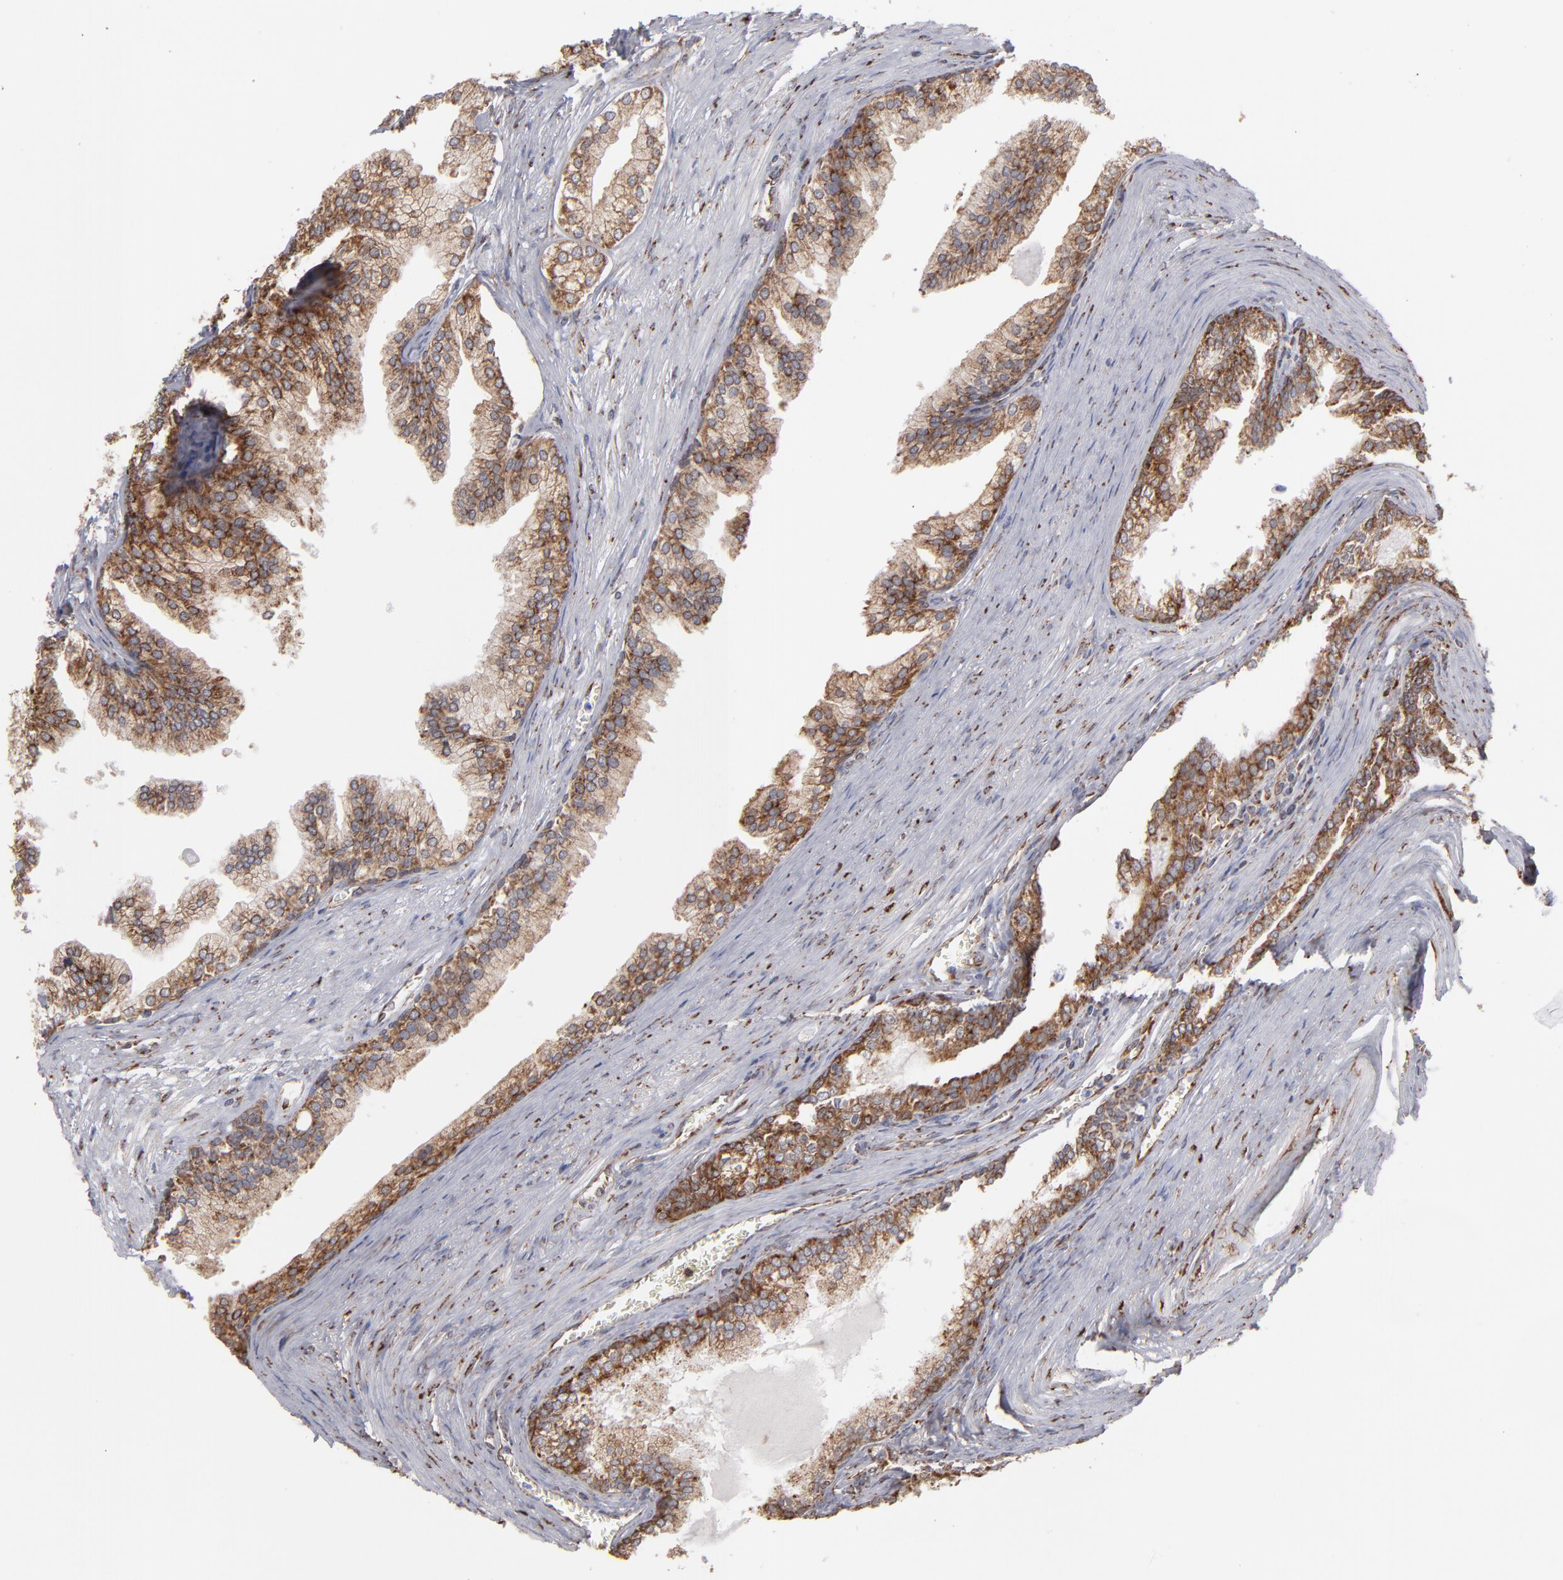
{"staining": {"intensity": "moderate", "quantity": ">75%", "location": "cytoplasmic/membranous"}, "tissue": "prostate", "cell_type": "Glandular cells", "image_type": "normal", "snomed": [{"axis": "morphology", "description": "Normal tissue, NOS"}, {"axis": "topography", "description": "Prostate"}], "caption": "Immunohistochemical staining of normal prostate displays moderate cytoplasmic/membranous protein positivity in approximately >75% of glandular cells. The protein is shown in brown color, while the nuclei are stained blue.", "gene": "KTN1", "patient": {"sex": "male", "age": 68}}